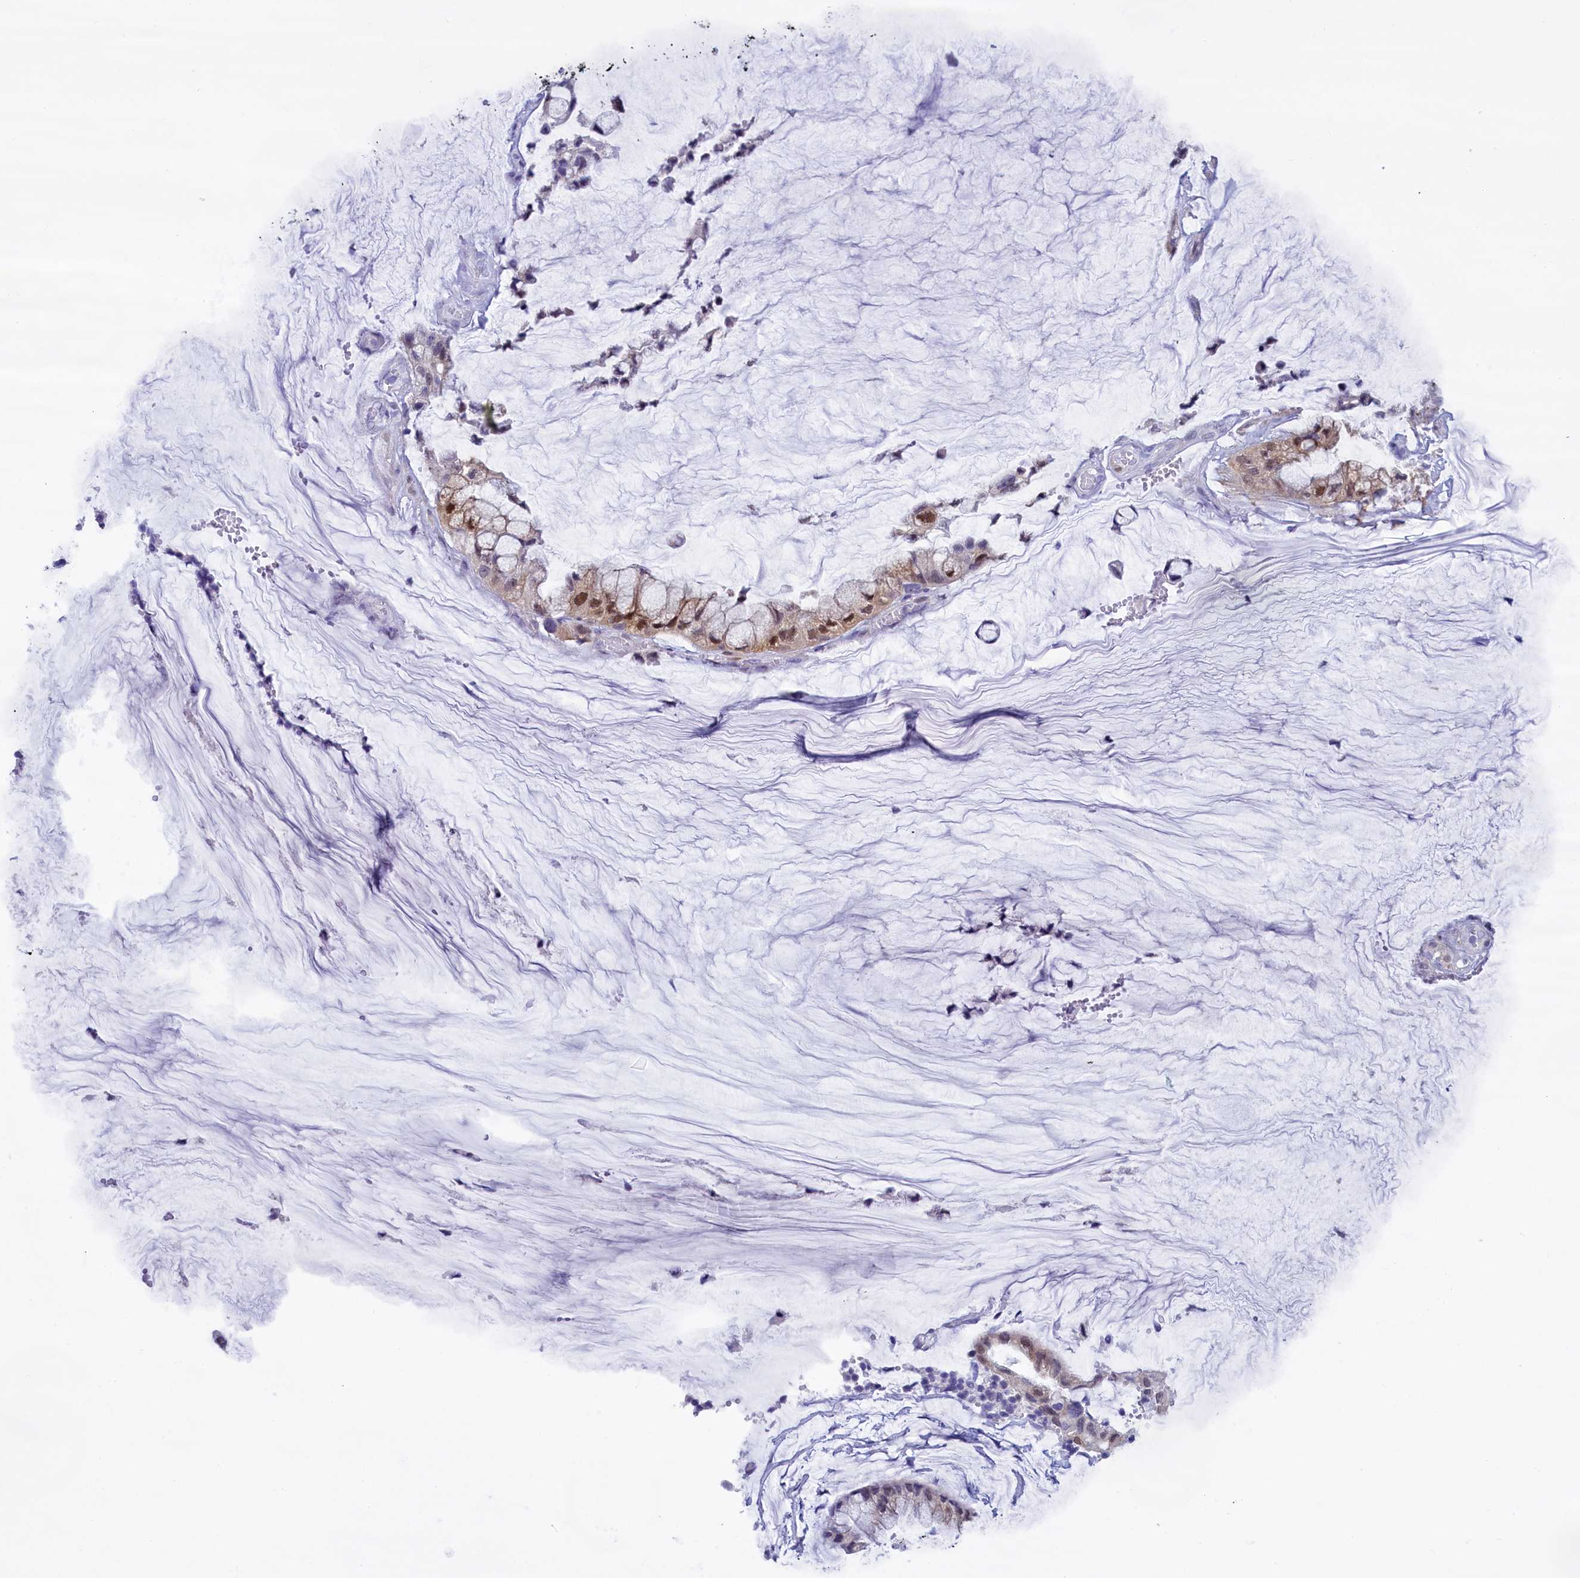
{"staining": {"intensity": "moderate", "quantity": "25%-75%", "location": "nuclear"}, "tissue": "ovarian cancer", "cell_type": "Tumor cells", "image_type": "cancer", "snomed": [{"axis": "morphology", "description": "Cystadenocarcinoma, mucinous, NOS"}, {"axis": "topography", "description": "Ovary"}], "caption": "A brown stain highlights moderate nuclear expression of a protein in ovarian cancer (mucinous cystadenocarcinoma) tumor cells.", "gene": "IGSF6", "patient": {"sex": "female", "age": 39}}